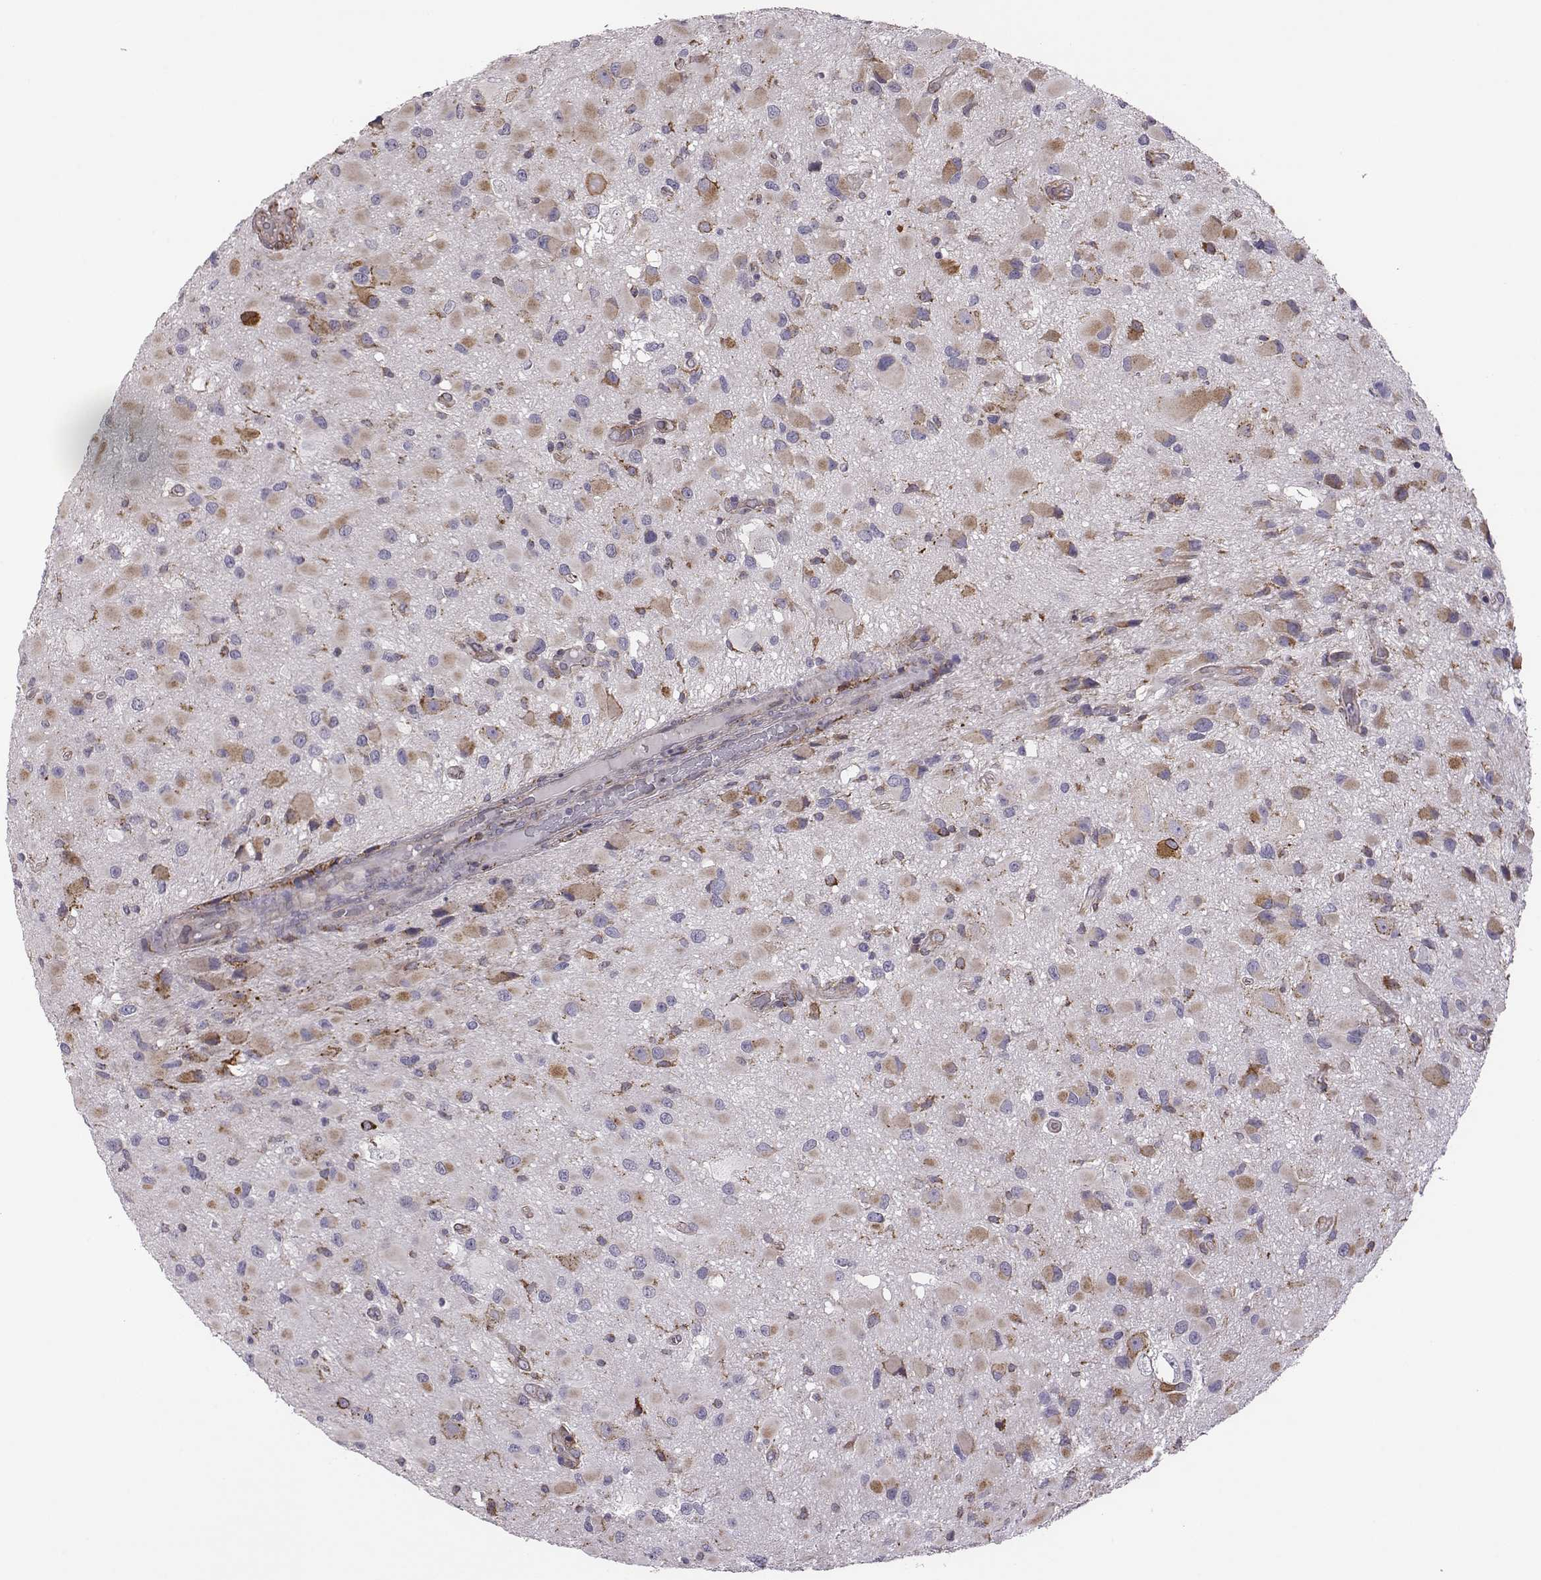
{"staining": {"intensity": "moderate", "quantity": "<25%", "location": "cytoplasmic/membranous"}, "tissue": "glioma", "cell_type": "Tumor cells", "image_type": "cancer", "snomed": [{"axis": "morphology", "description": "Glioma, malignant, Low grade"}, {"axis": "topography", "description": "Brain"}], "caption": "Malignant low-grade glioma stained with DAB (3,3'-diaminobenzidine) immunohistochemistry (IHC) shows low levels of moderate cytoplasmic/membranous expression in about <25% of tumor cells.", "gene": "SELENOI", "patient": {"sex": "female", "age": 32}}